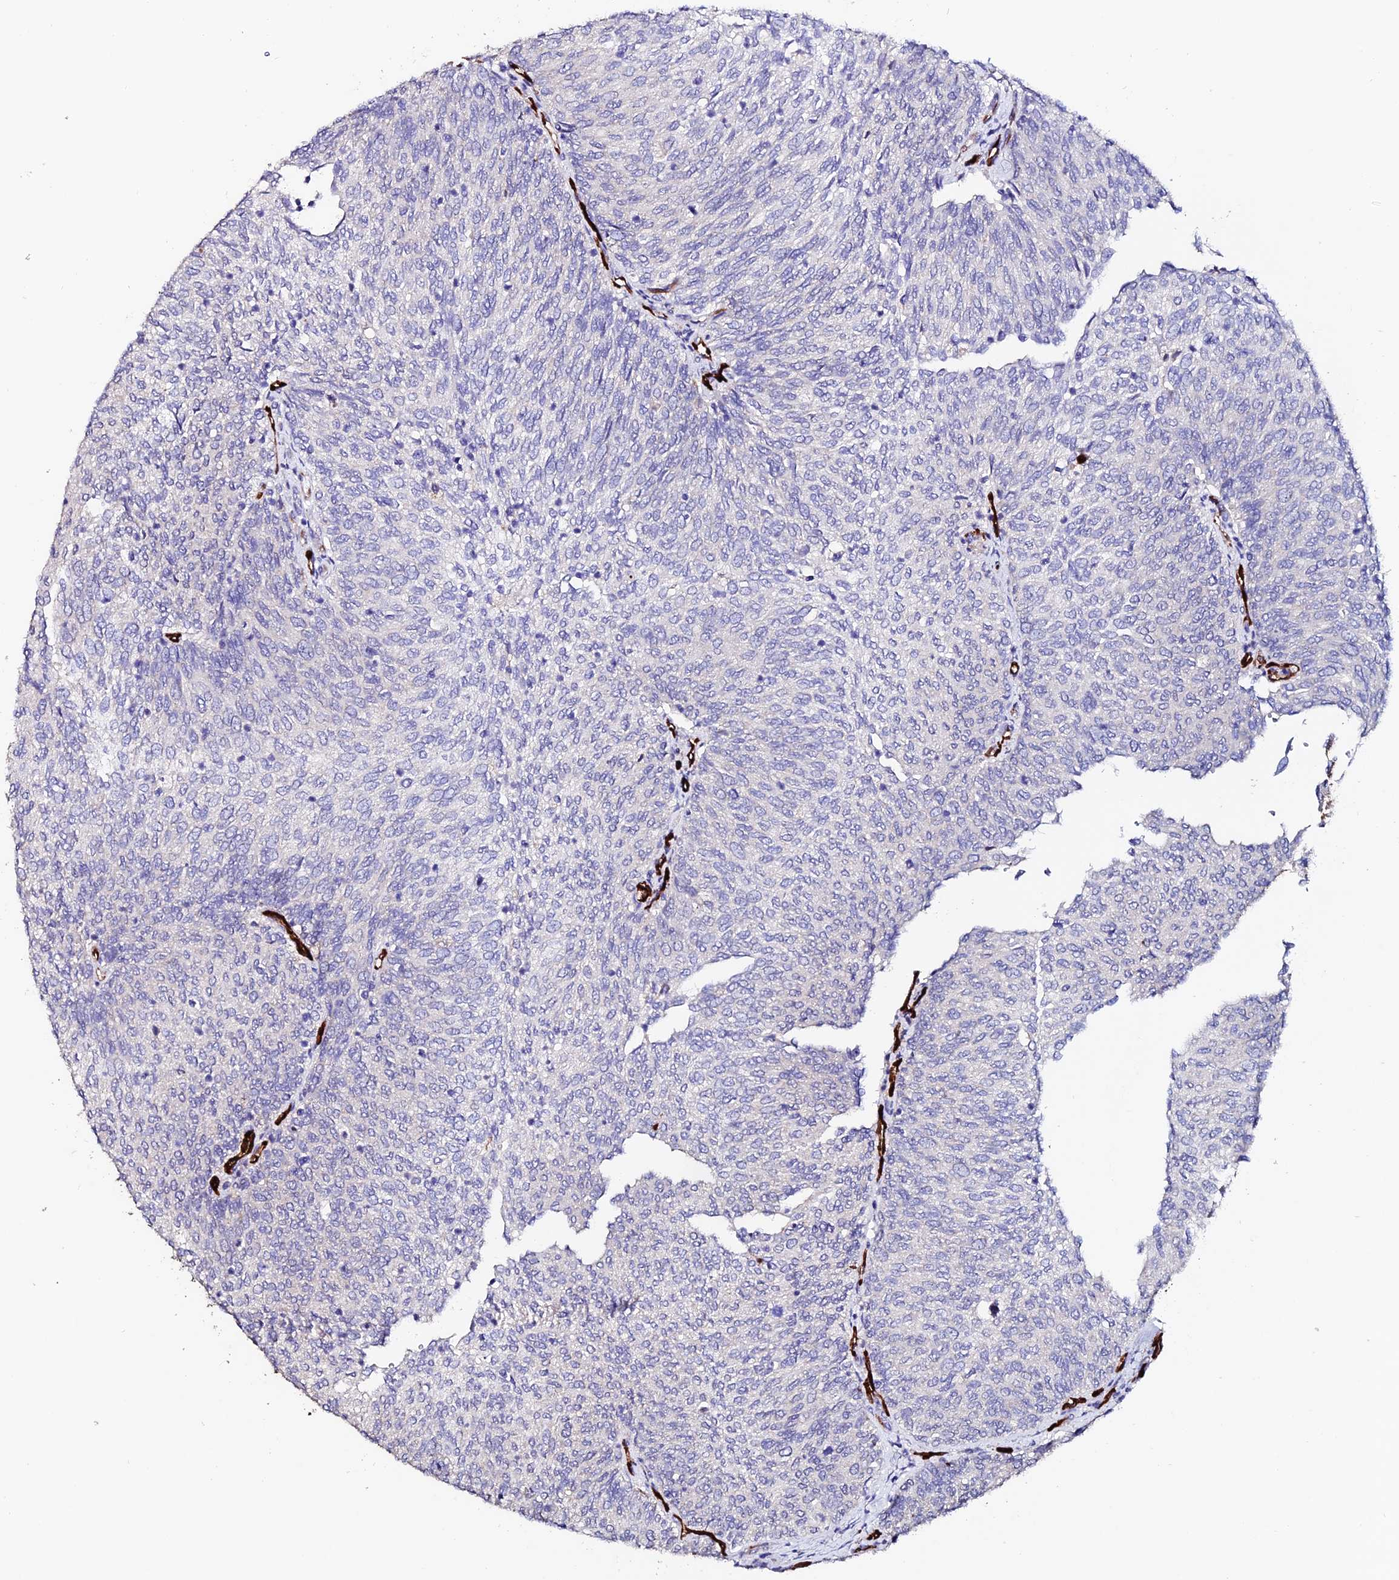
{"staining": {"intensity": "negative", "quantity": "none", "location": "none"}, "tissue": "urothelial cancer", "cell_type": "Tumor cells", "image_type": "cancer", "snomed": [{"axis": "morphology", "description": "Urothelial carcinoma, High grade"}, {"axis": "topography", "description": "Urinary bladder"}], "caption": "A high-resolution photomicrograph shows IHC staining of urothelial cancer, which demonstrates no significant positivity in tumor cells.", "gene": "ESM1", "patient": {"sex": "female", "age": 79}}